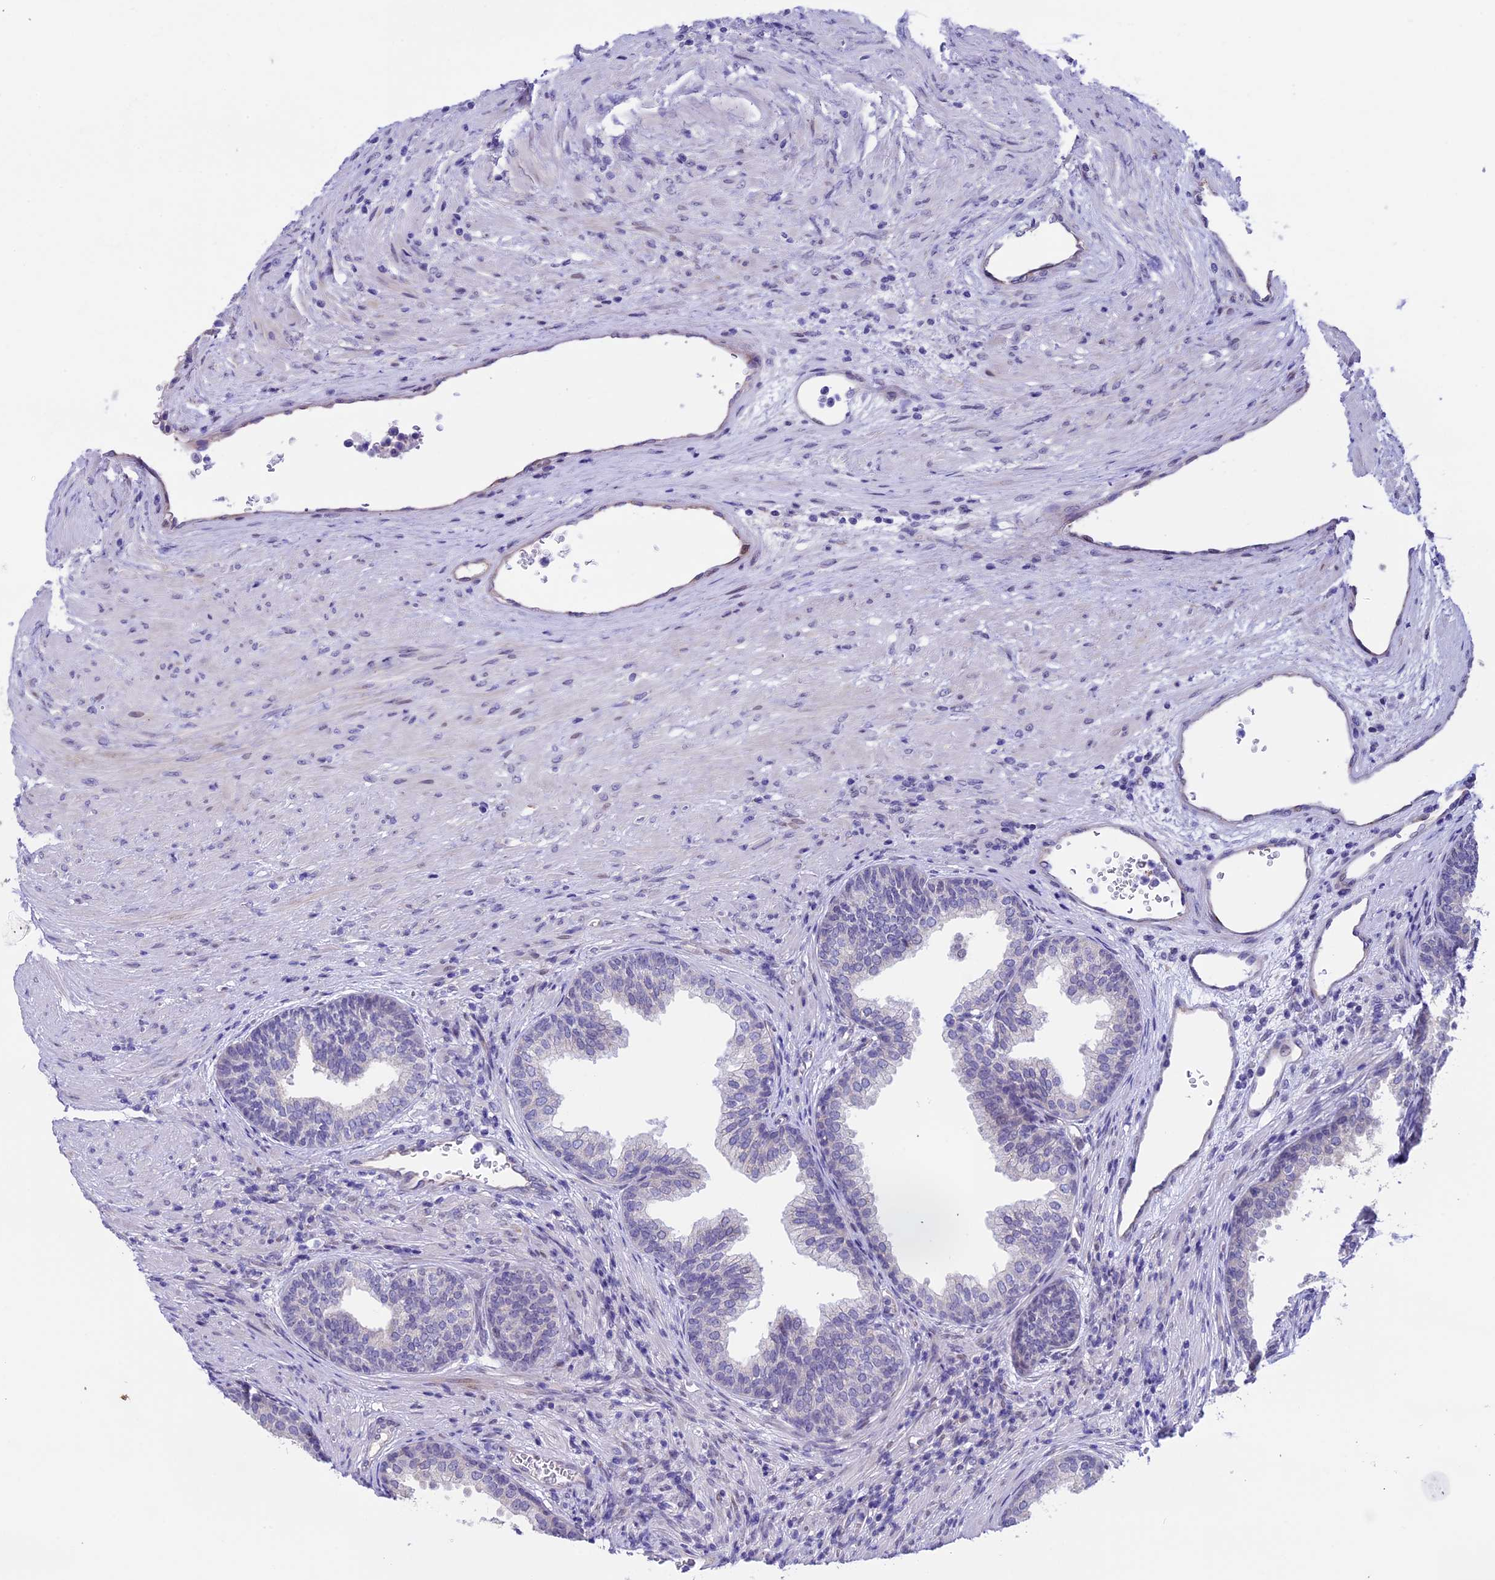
{"staining": {"intensity": "moderate", "quantity": "<25%", "location": "cytoplasmic/membranous"}, "tissue": "prostate", "cell_type": "Glandular cells", "image_type": "normal", "snomed": [{"axis": "morphology", "description": "Normal tissue, NOS"}, {"axis": "topography", "description": "Prostate"}], "caption": "Protein staining by IHC reveals moderate cytoplasmic/membranous staining in approximately <25% of glandular cells in normal prostate. (brown staining indicates protein expression, while blue staining denotes nuclei).", "gene": "TMEM171", "patient": {"sex": "male", "age": 76}}